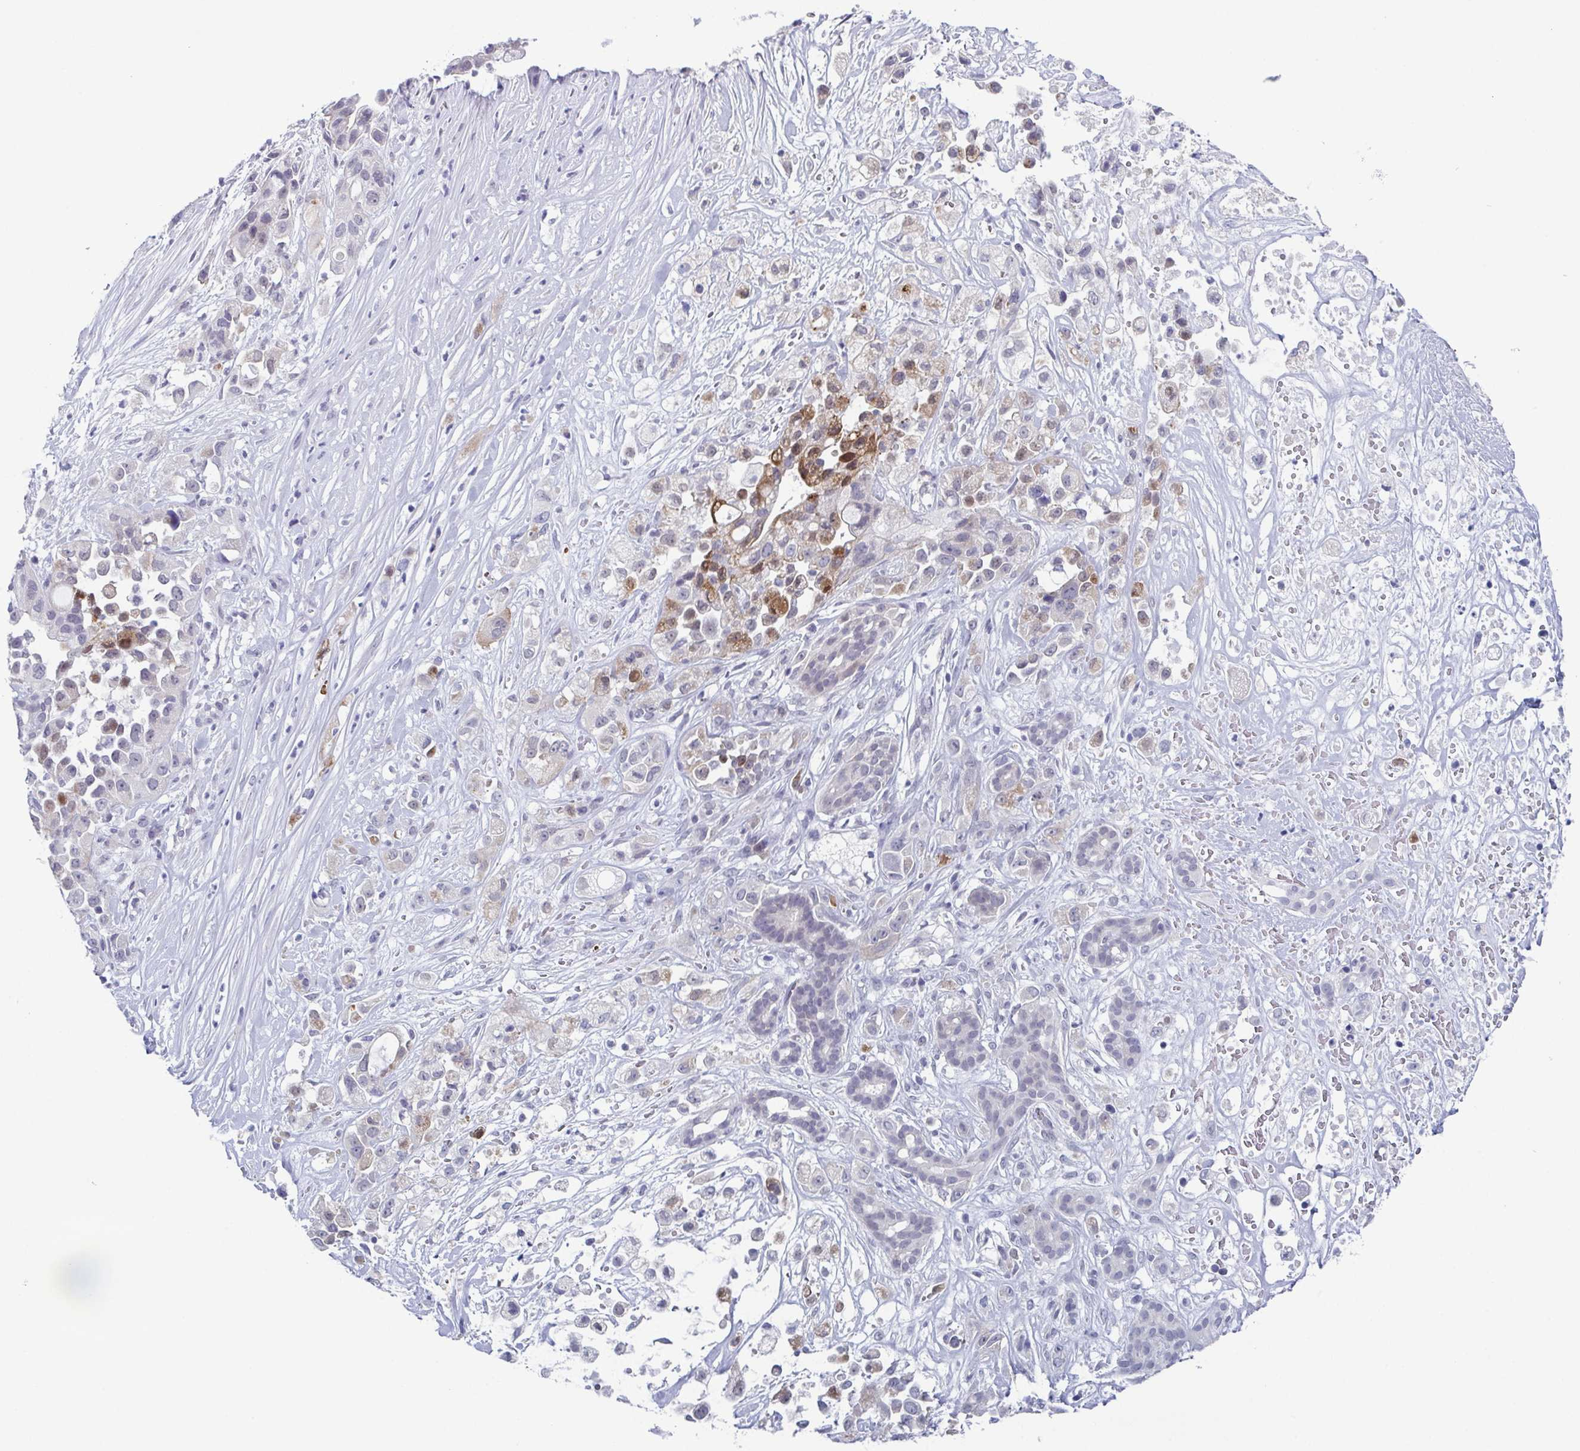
{"staining": {"intensity": "moderate", "quantity": "<25%", "location": "cytoplasmic/membranous"}, "tissue": "pancreatic cancer", "cell_type": "Tumor cells", "image_type": "cancer", "snomed": [{"axis": "morphology", "description": "Adenocarcinoma, NOS"}, {"axis": "topography", "description": "Pancreas"}], "caption": "Immunohistochemistry micrograph of pancreatic cancer stained for a protein (brown), which shows low levels of moderate cytoplasmic/membranous staining in approximately <25% of tumor cells.", "gene": "ZFP64", "patient": {"sex": "male", "age": 44}}